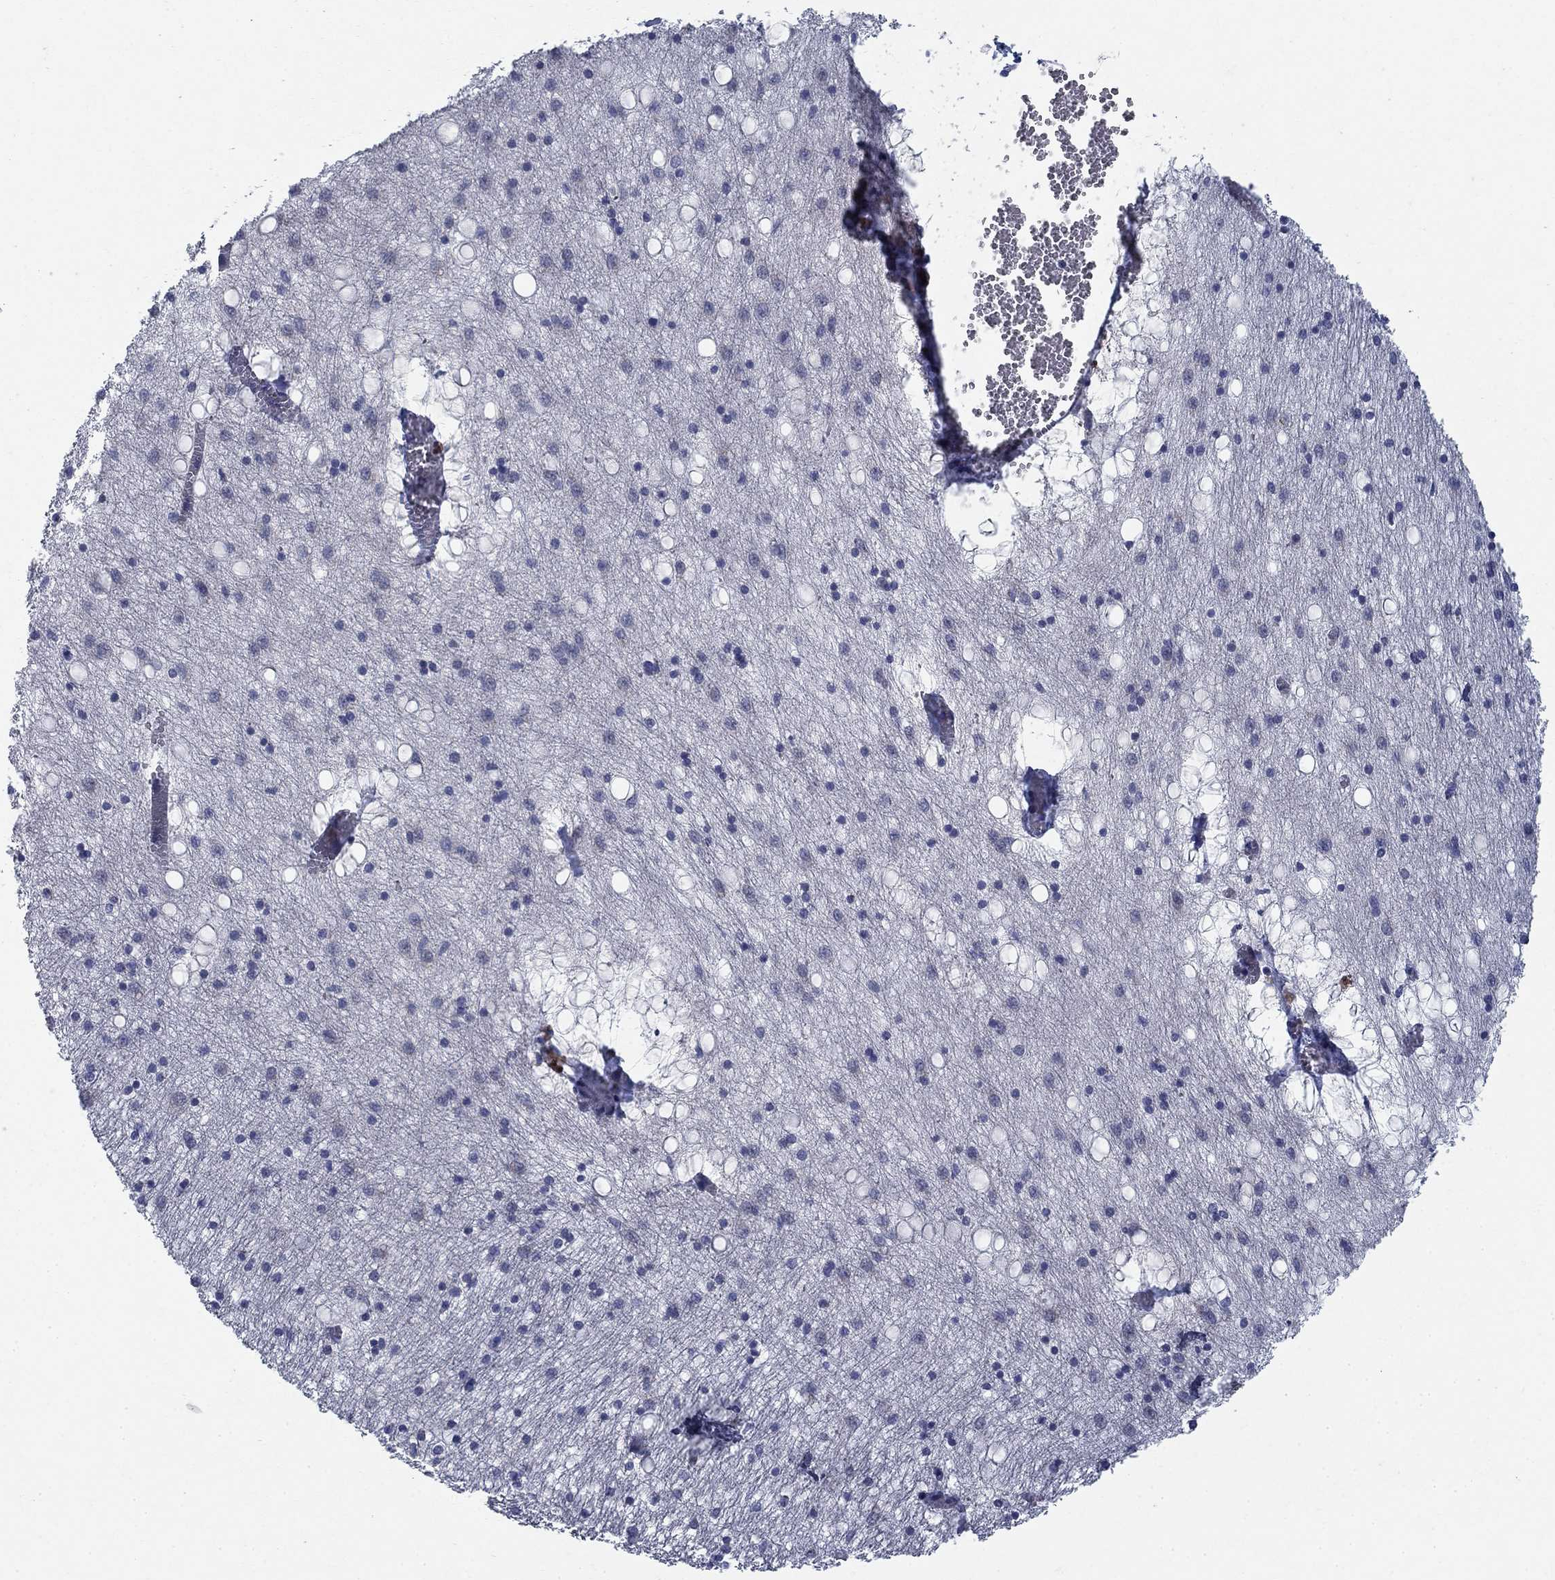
{"staining": {"intensity": "negative", "quantity": "none", "location": "none"}, "tissue": "hippocampus", "cell_type": "Glial cells", "image_type": "normal", "snomed": [{"axis": "morphology", "description": "Normal tissue, NOS"}, {"axis": "topography", "description": "Lateral ventricle wall"}, {"axis": "topography", "description": "Hippocampus"}], "caption": "The IHC histopathology image has no significant positivity in glial cells of hippocampus. (Stains: DAB immunohistochemistry with hematoxylin counter stain, Microscopy: brightfield microscopy at high magnification).", "gene": "DNER", "patient": {"sex": "female", "age": 63}}